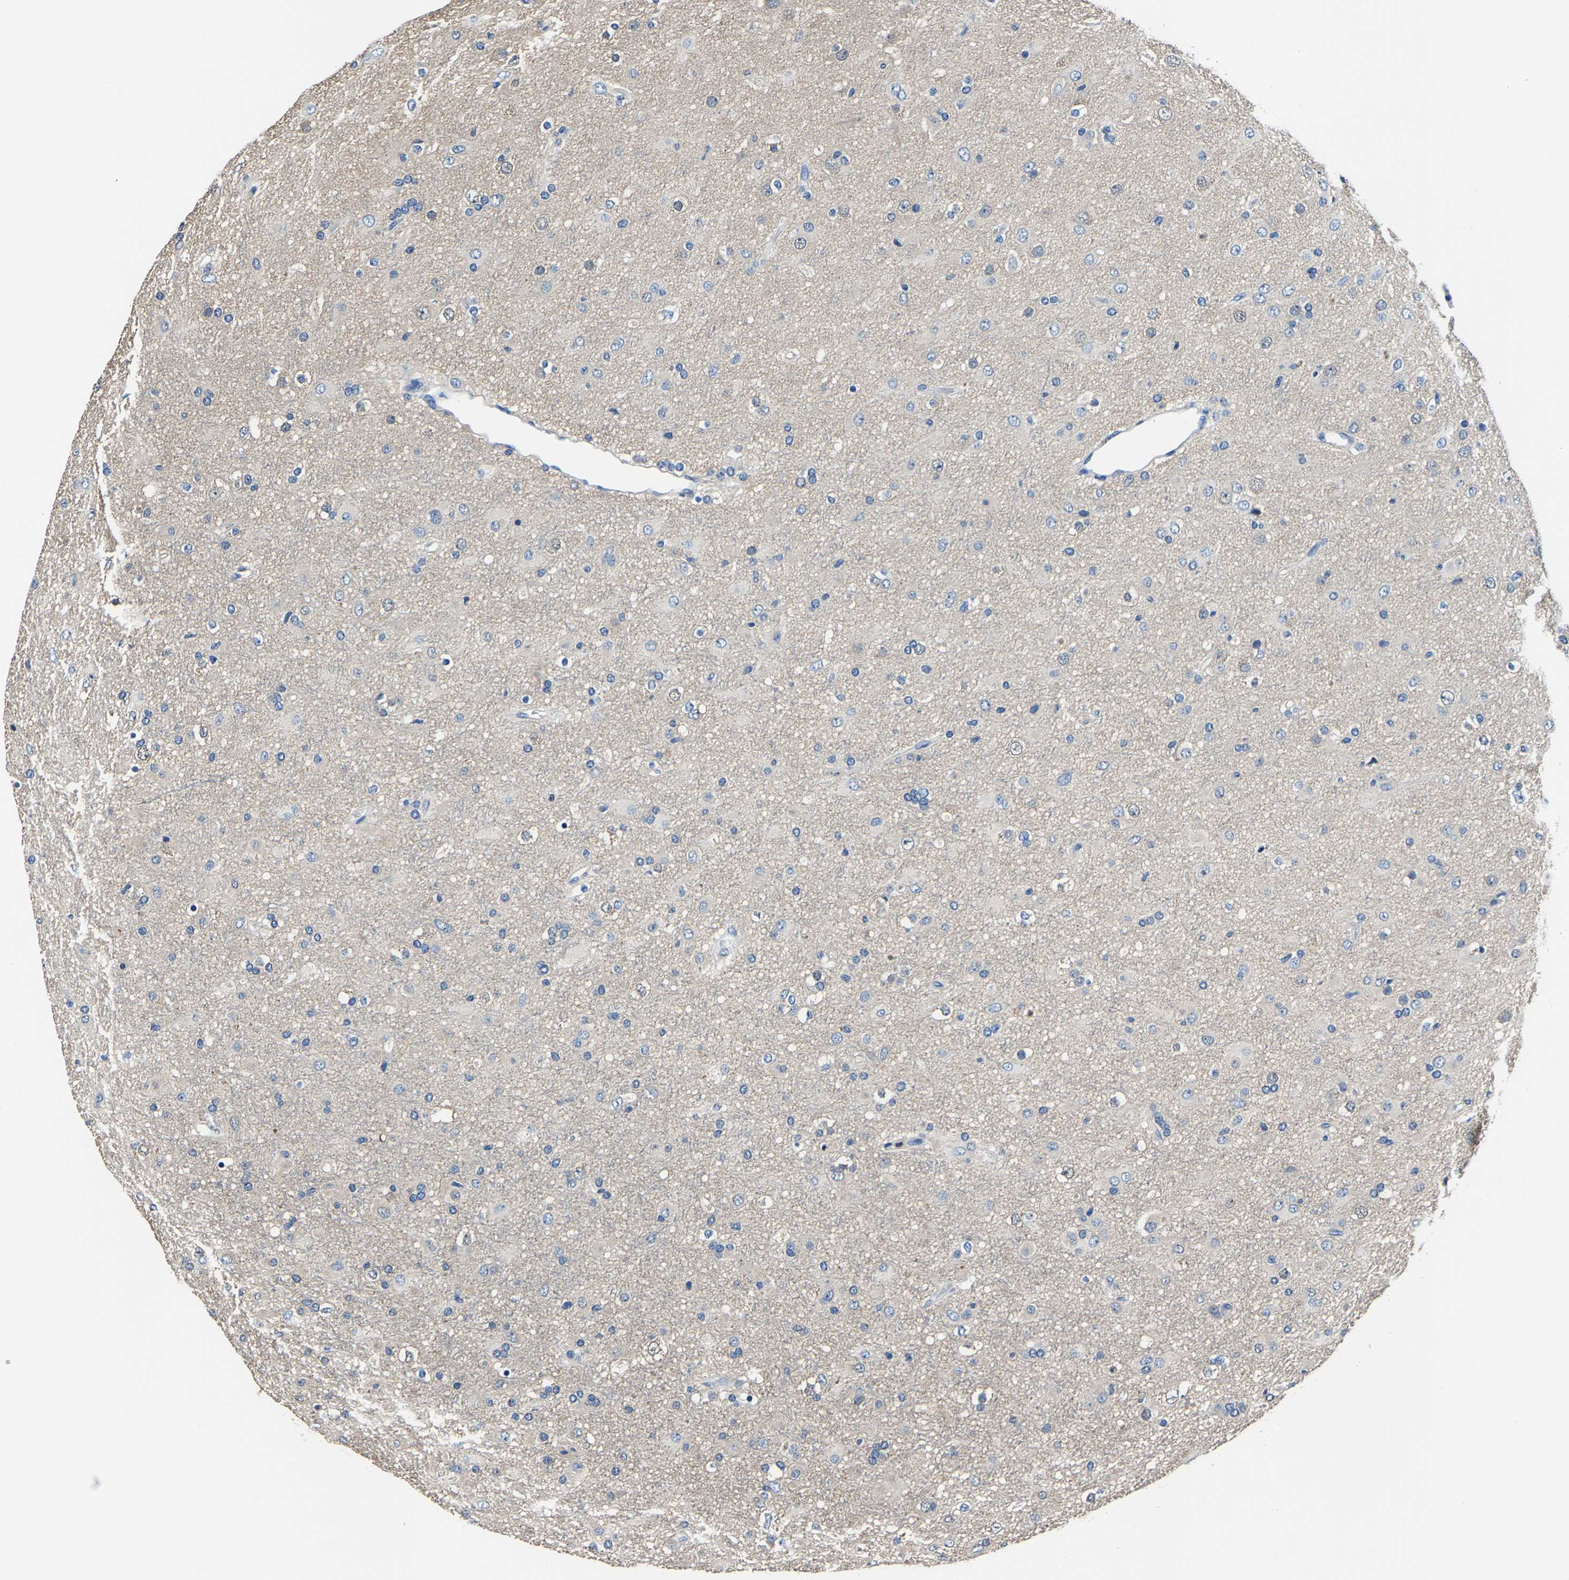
{"staining": {"intensity": "negative", "quantity": "none", "location": "none"}, "tissue": "glioma", "cell_type": "Tumor cells", "image_type": "cancer", "snomed": [{"axis": "morphology", "description": "Glioma, malignant, Low grade"}, {"axis": "topography", "description": "Brain"}], "caption": "Image shows no significant protein positivity in tumor cells of malignant glioma (low-grade).", "gene": "ALDOB", "patient": {"sex": "male", "age": 65}}